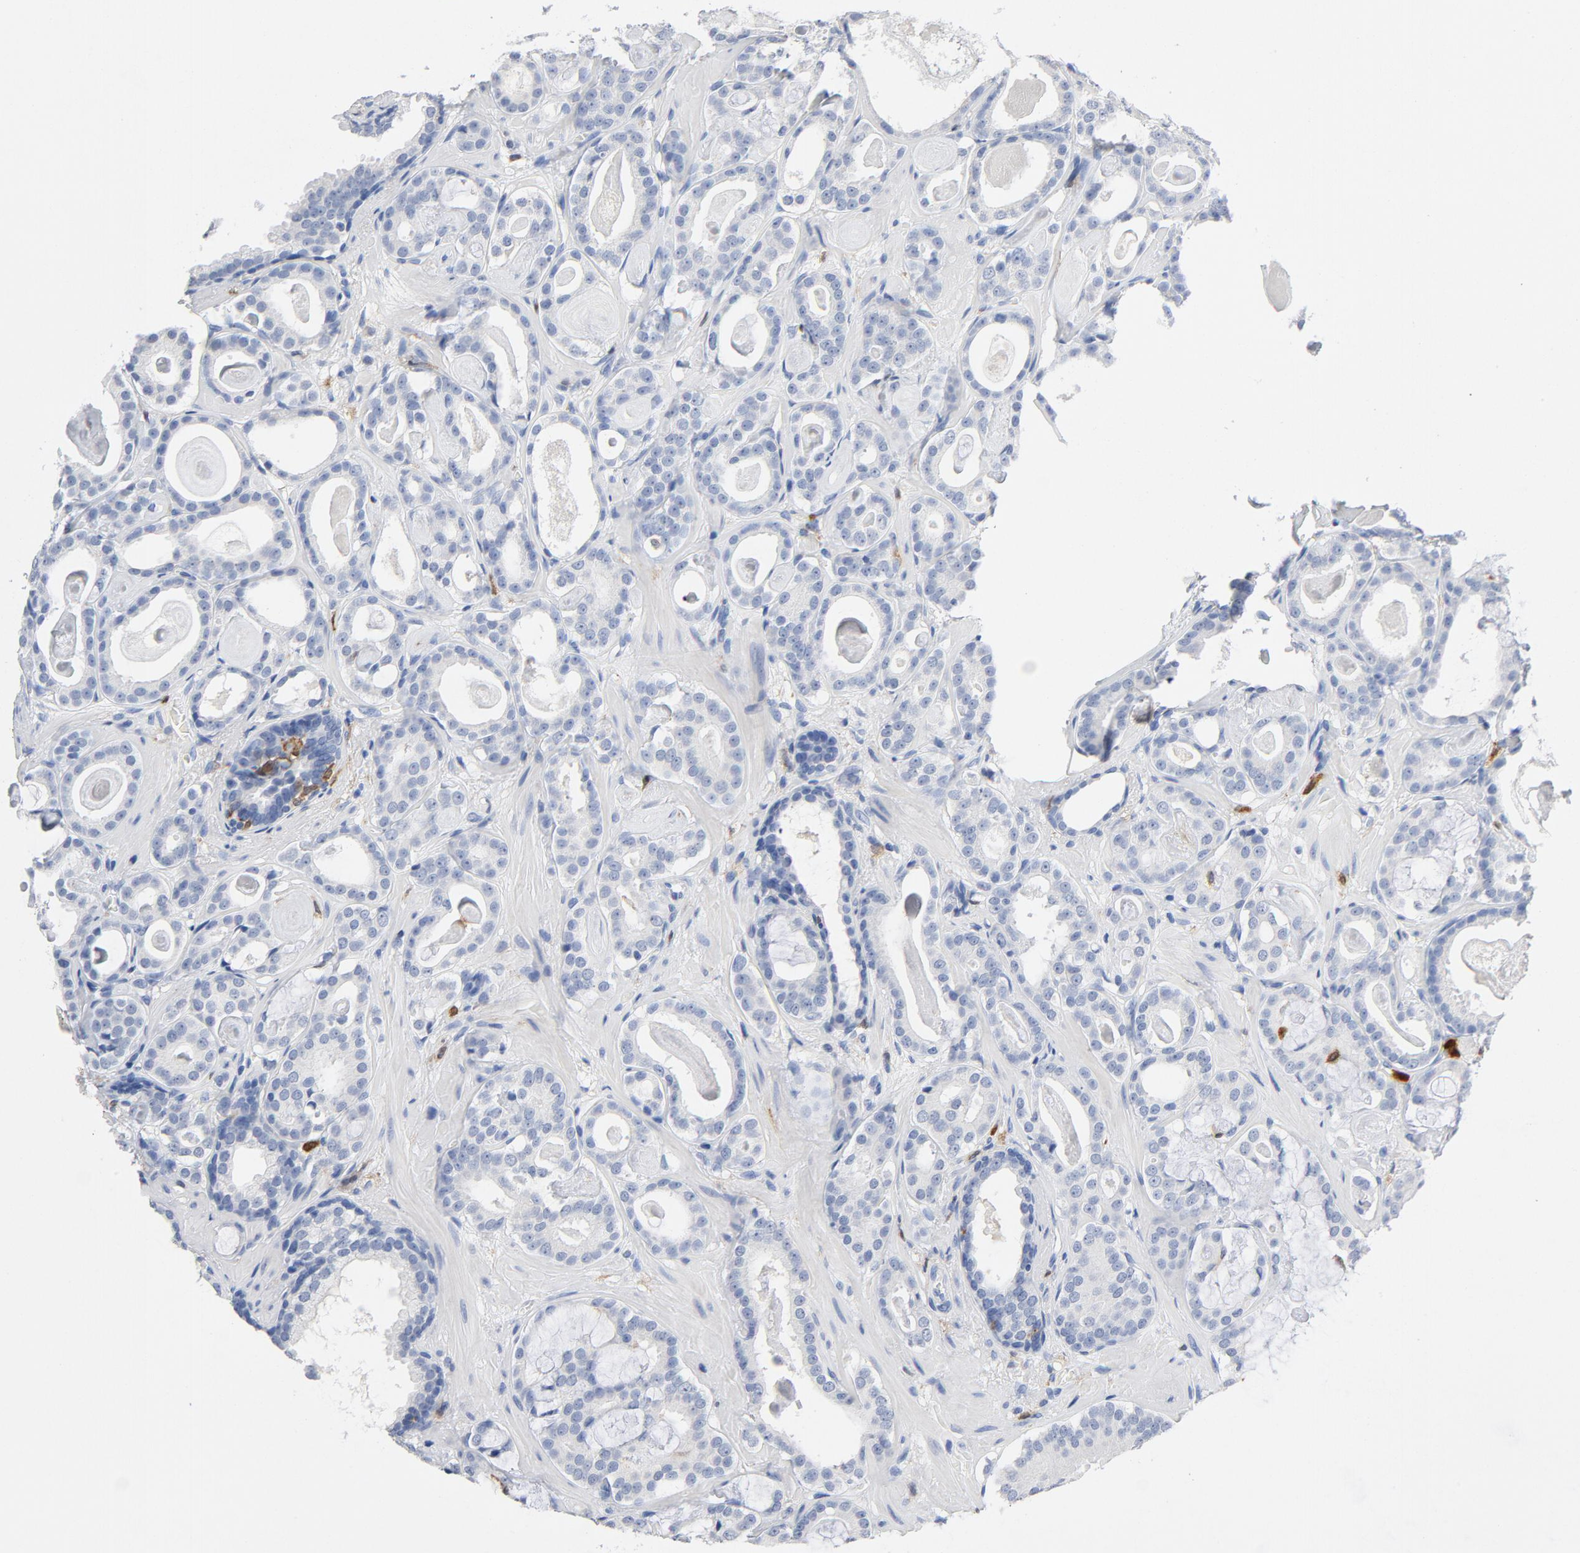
{"staining": {"intensity": "negative", "quantity": "none", "location": "none"}, "tissue": "prostate cancer", "cell_type": "Tumor cells", "image_type": "cancer", "snomed": [{"axis": "morphology", "description": "Adenocarcinoma, Low grade"}, {"axis": "topography", "description": "Prostate"}], "caption": "IHC histopathology image of neoplastic tissue: human prostate cancer stained with DAB reveals no significant protein positivity in tumor cells. Nuclei are stained in blue.", "gene": "NCF1", "patient": {"sex": "male", "age": 57}}